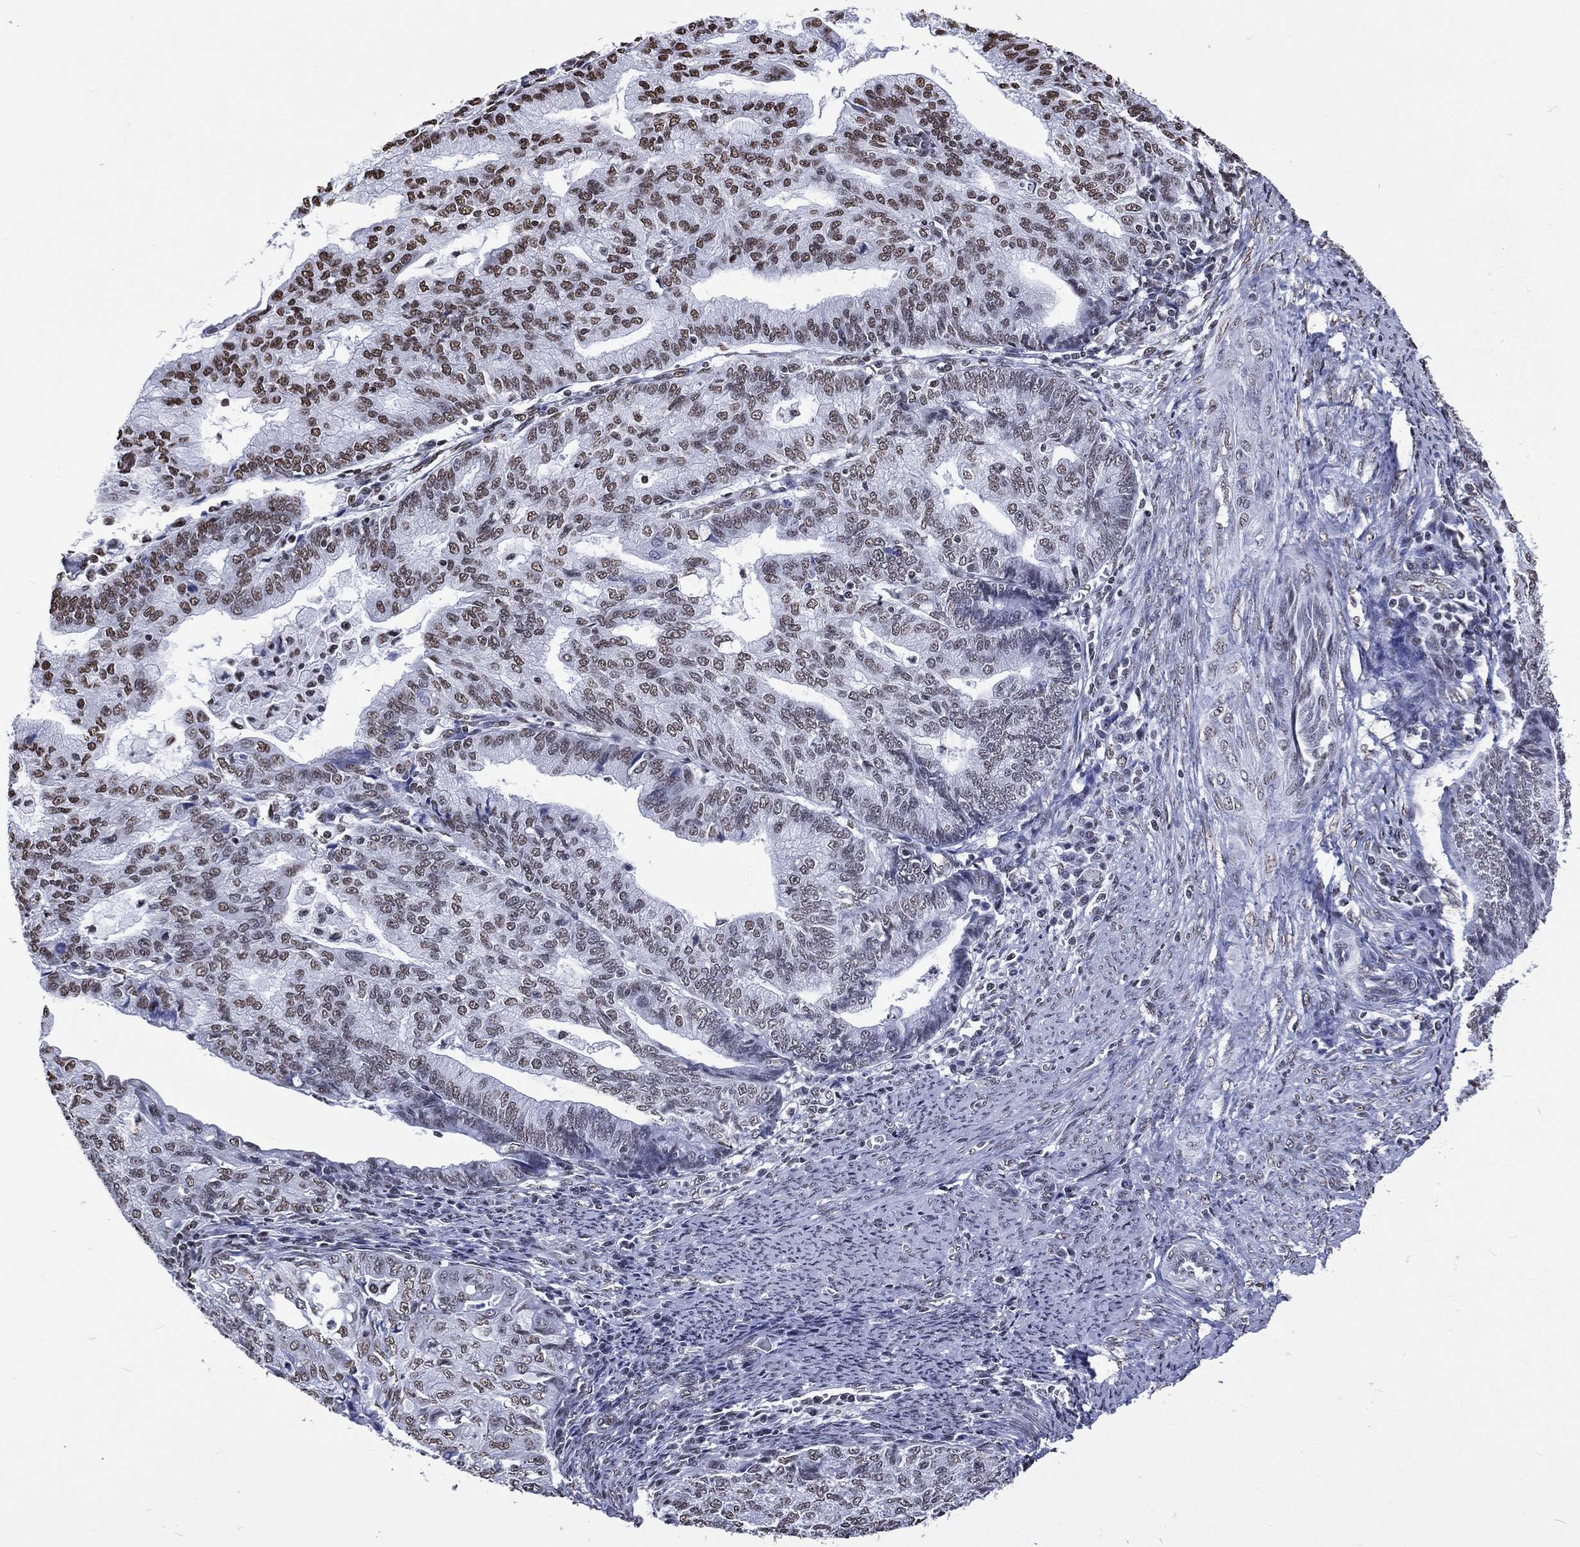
{"staining": {"intensity": "moderate", "quantity": "25%-75%", "location": "nuclear"}, "tissue": "endometrial cancer", "cell_type": "Tumor cells", "image_type": "cancer", "snomed": [{"axis": "morphology", "description": "Adenocarcinoma, NOS"}, {"axis": "topography", "description": "Endometrium"}], "caption": "A histopathology image of endometrial adenocarcinoma stained for a protein displays moderate nuclear brown staining in tumor cells. (DAB (3,3'-diaminobenzidine) IHC with brightfield microscopy, high magnification).", "gene": "RETREG2", "patient": {"sex": "female", "age": 82}}